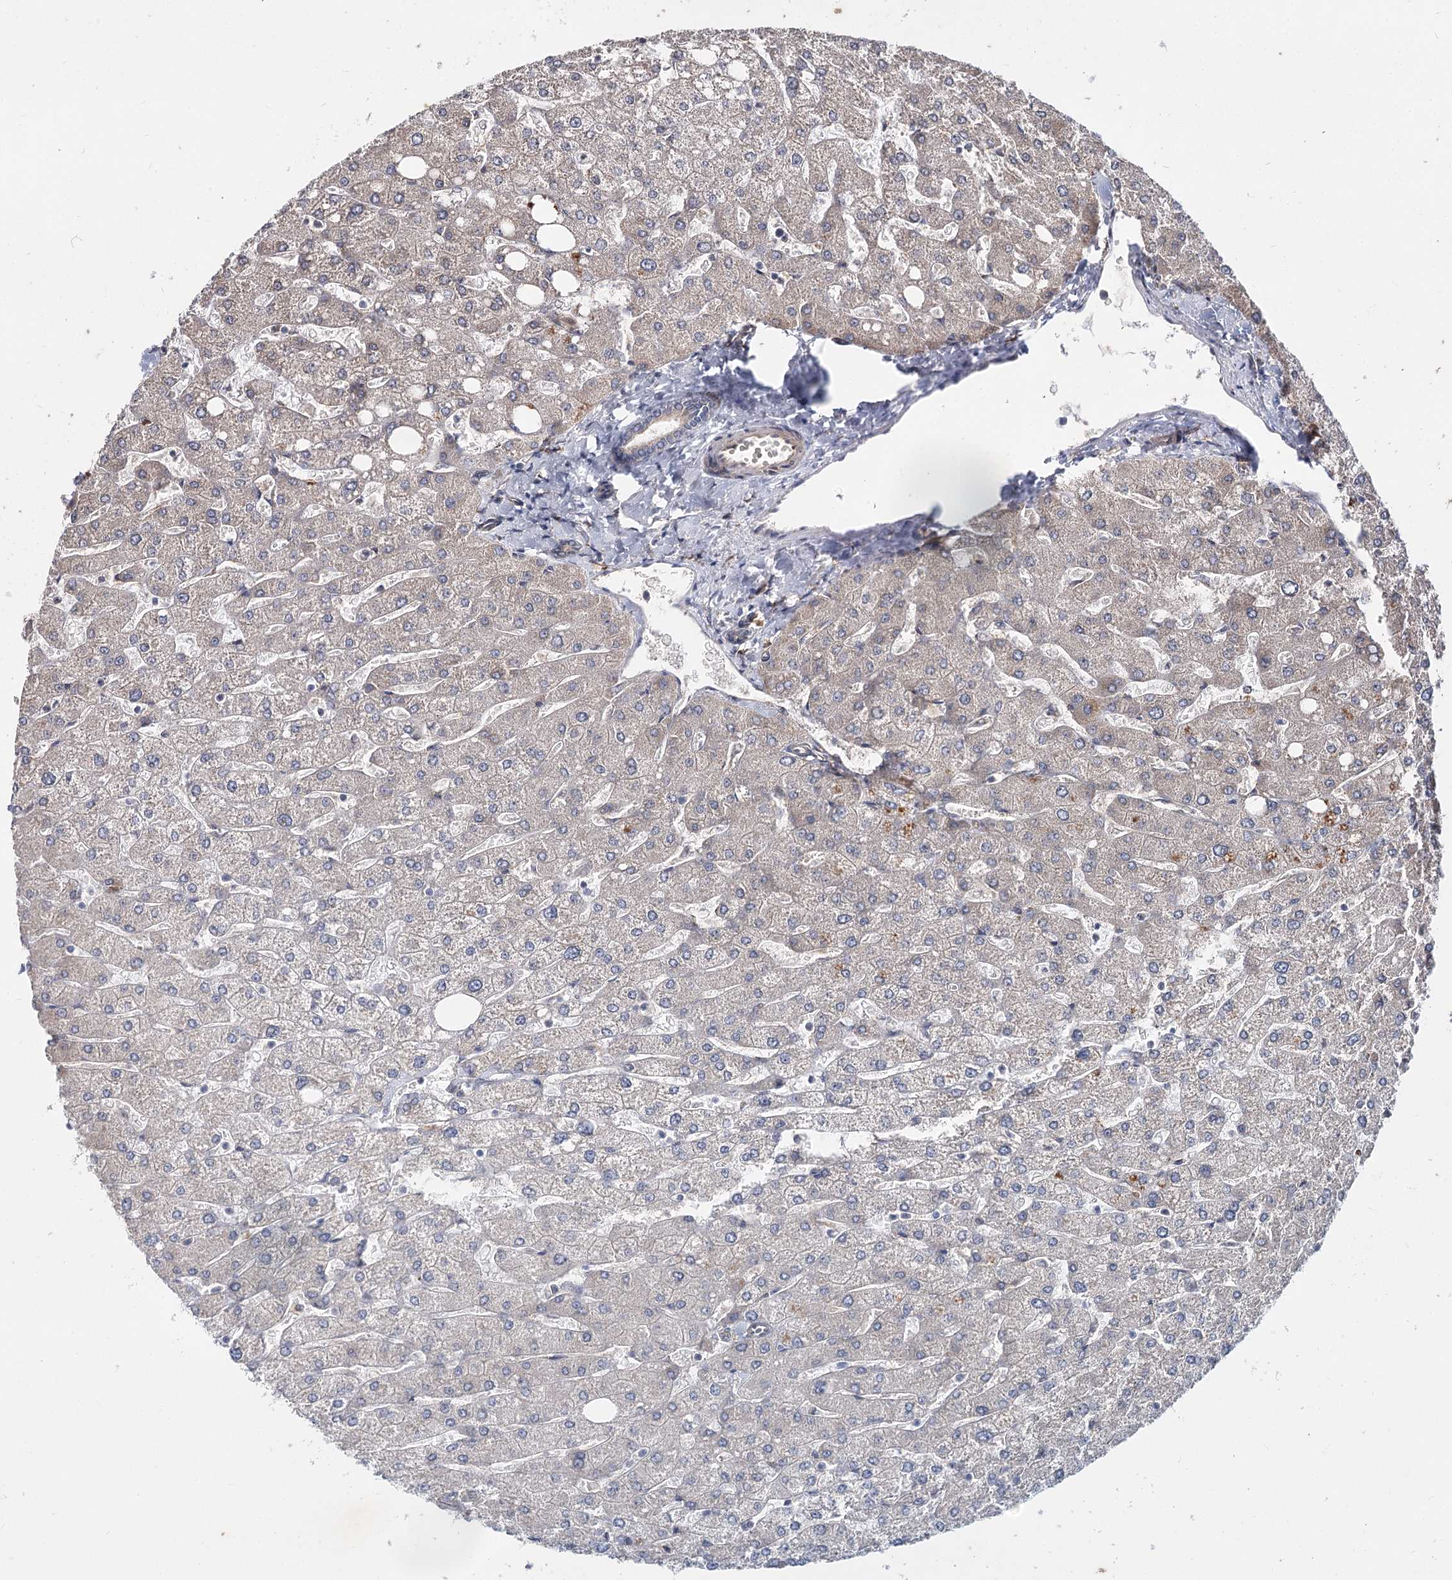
{"staining": {"intensity": "negative", "quantity": "none", "location": "none"}, "tissue": "liver", "cell_type": "Cholangiocytes", "image_type": "normal", "snomed": [{"axis": "morphology", "description": "Normal tissue, NOS"}, {"axis": "topography", "description": "Liver"}], "caption": "DAB (3,3'-diaminobenzidine) immunohistochemical staining of normal human liver exhibits no significant staining in cholangiocytes.", "gene": "SPART", "patient": {"sex": "male", "age": 55}}